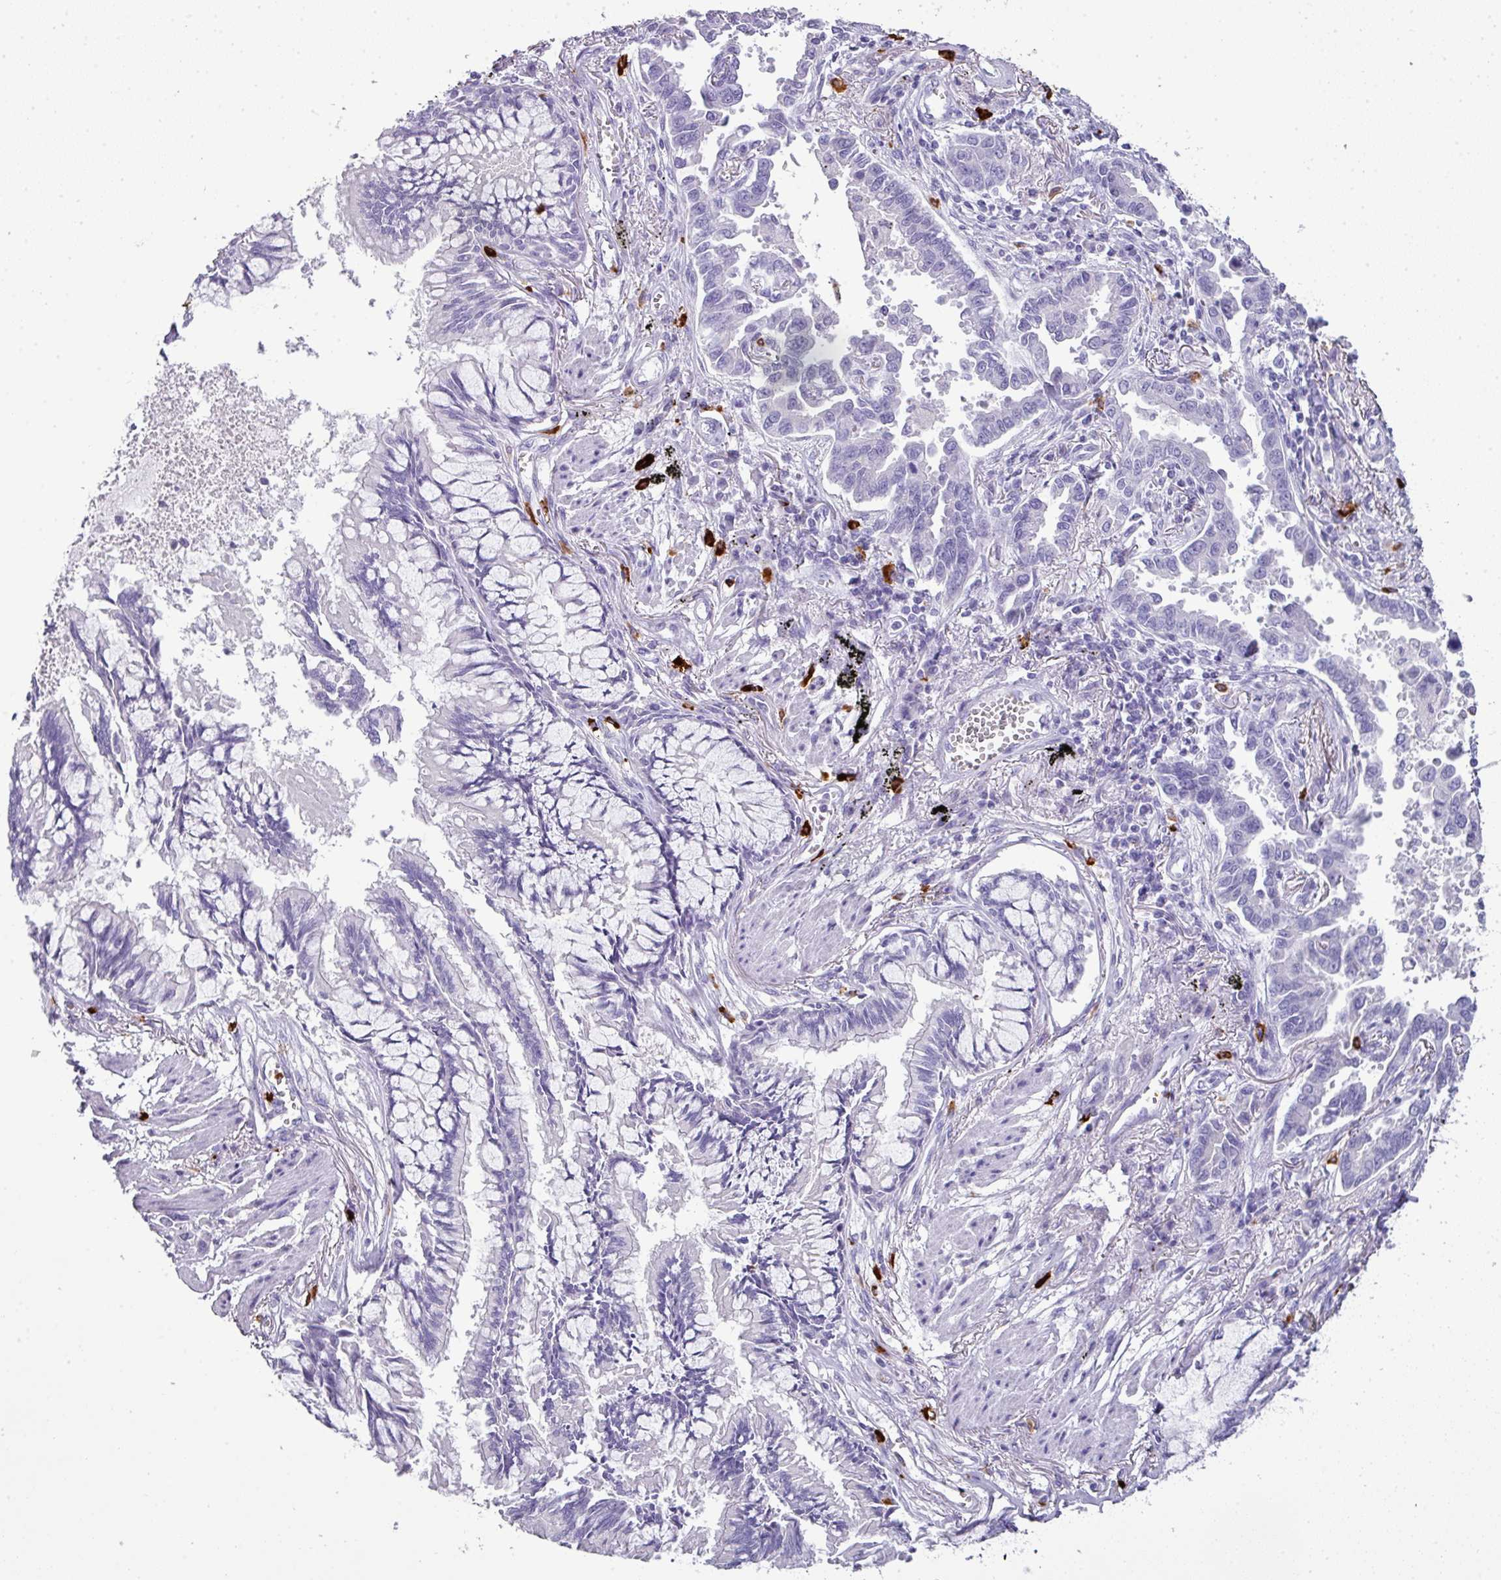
{"staining": {"intensity": "negative", "quantity": "none", "location": "none"}, "tissue": "lung cancer", "cell_type": "Tumor cells", "image_type": "cancer", "snomed": [{"axis": "morphology", "description": "Adenocarcinoma, NOS"}, {"axis": "topography", "description": "Lung"}], "caption": "Tumor cells are negative for protein expression in human lung cancer (adenocarcinoma).", "gene": "CTSG", "patient": {"sex": "male", "age": 67}}